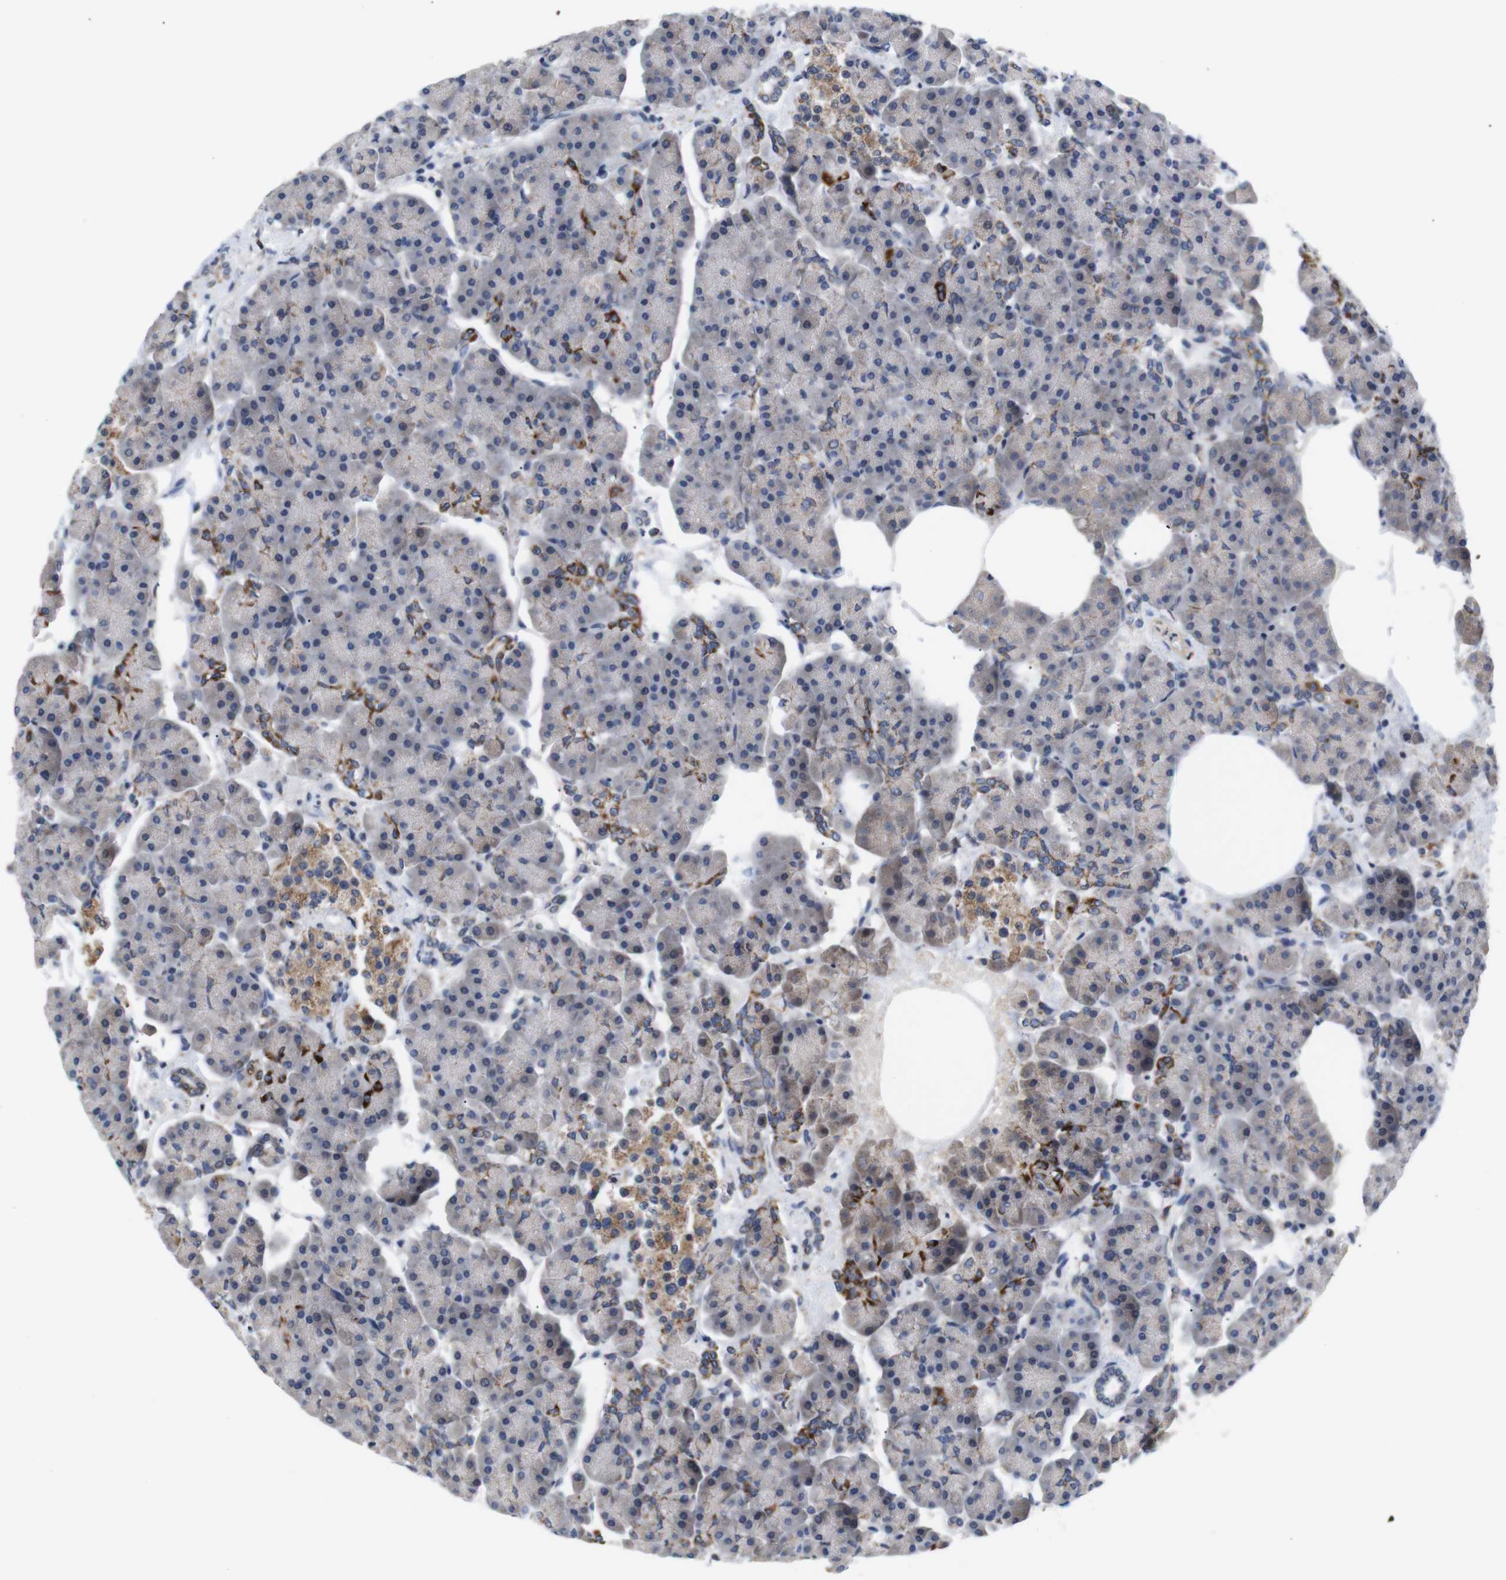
{"staining": {"intensity": "strong", "quantity": "<25%", "location": "cytoplasmic/membranous"}, "tissue": "pancreas", "cell_type": "Exocrine glandular cells", "image_type": "normal", "snomed": [{"axis": "morphology", "description": "Normal tissue, NOS"}, {"axis": "topography", "description": "Pancreas"}], "caption": "Pancreas stained with DAB (3,3'-diaminobenzidine) immunohistochemistry exhibits medium levels of strong cytoplasmic/membranous positivity in approximately <25% of exocrine glandular cells.", "gene": "LRRC55", "patient": {"sex": "female", "age": 70}}